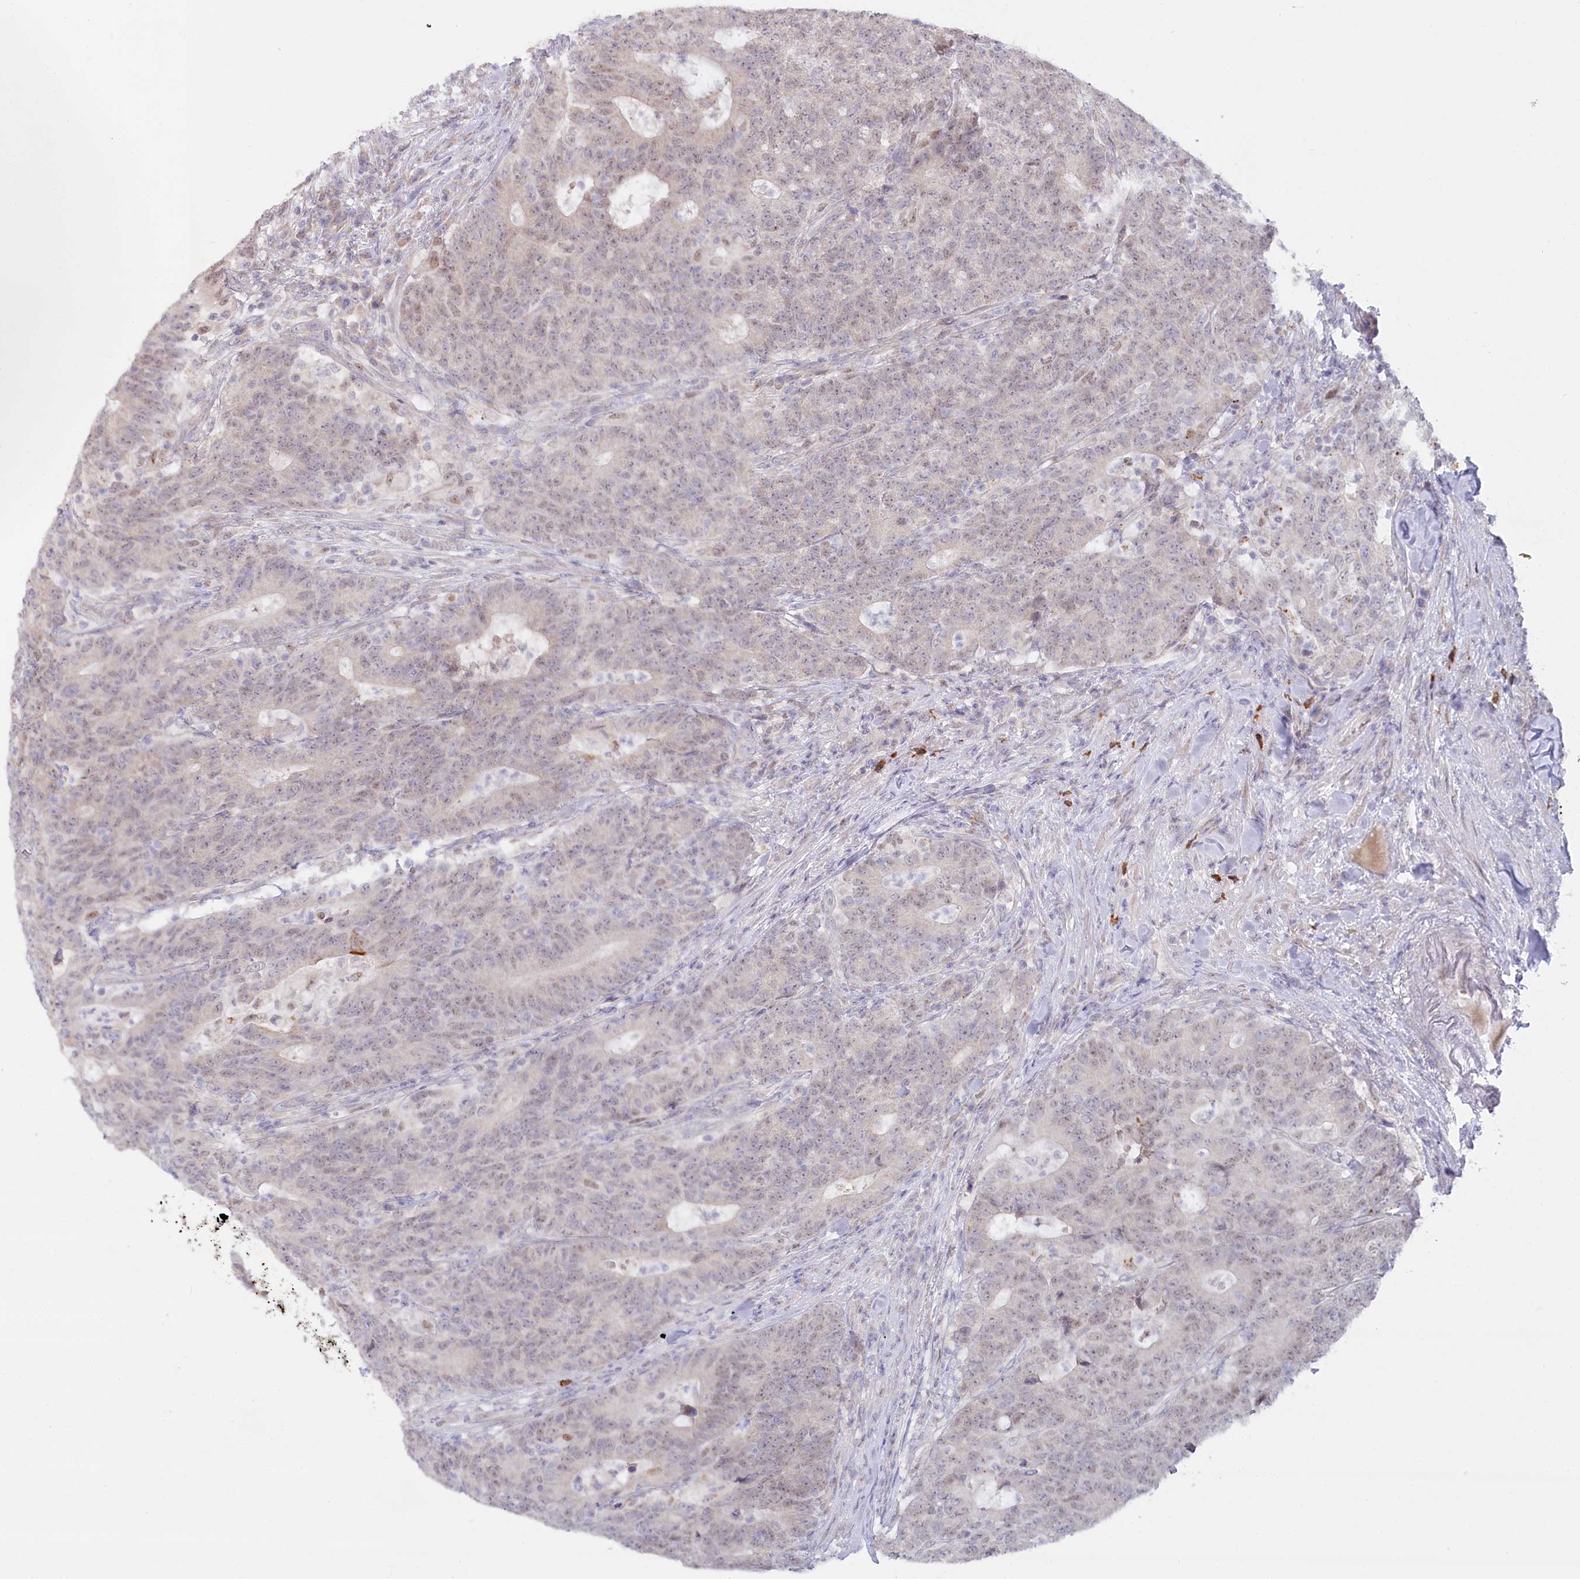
{"staining": {"intensity": "weak", "quantity": "<25%", "location": "nuclear"}, "tissue": "colorectal cancer", "cell_type": "Tumor cells", "image_type": "cancer", "snomed": [{"axis": "morphology", "description": "Normal tissue, NOS"}, {"axis": "morphology", "description": "Adenocarcinoma, NOS"}, {"axis": "topography", "description": "Colon"}], "caption": "Immunohistochemistry histopathology image of neoplastic tissue: human colorectal cancer (adenocarcinoma) stained with DAB displays no significant protein positivity in tumor cells.", "gene": "ABITRAM", "patient": {"sex": "female", "age": 75}}